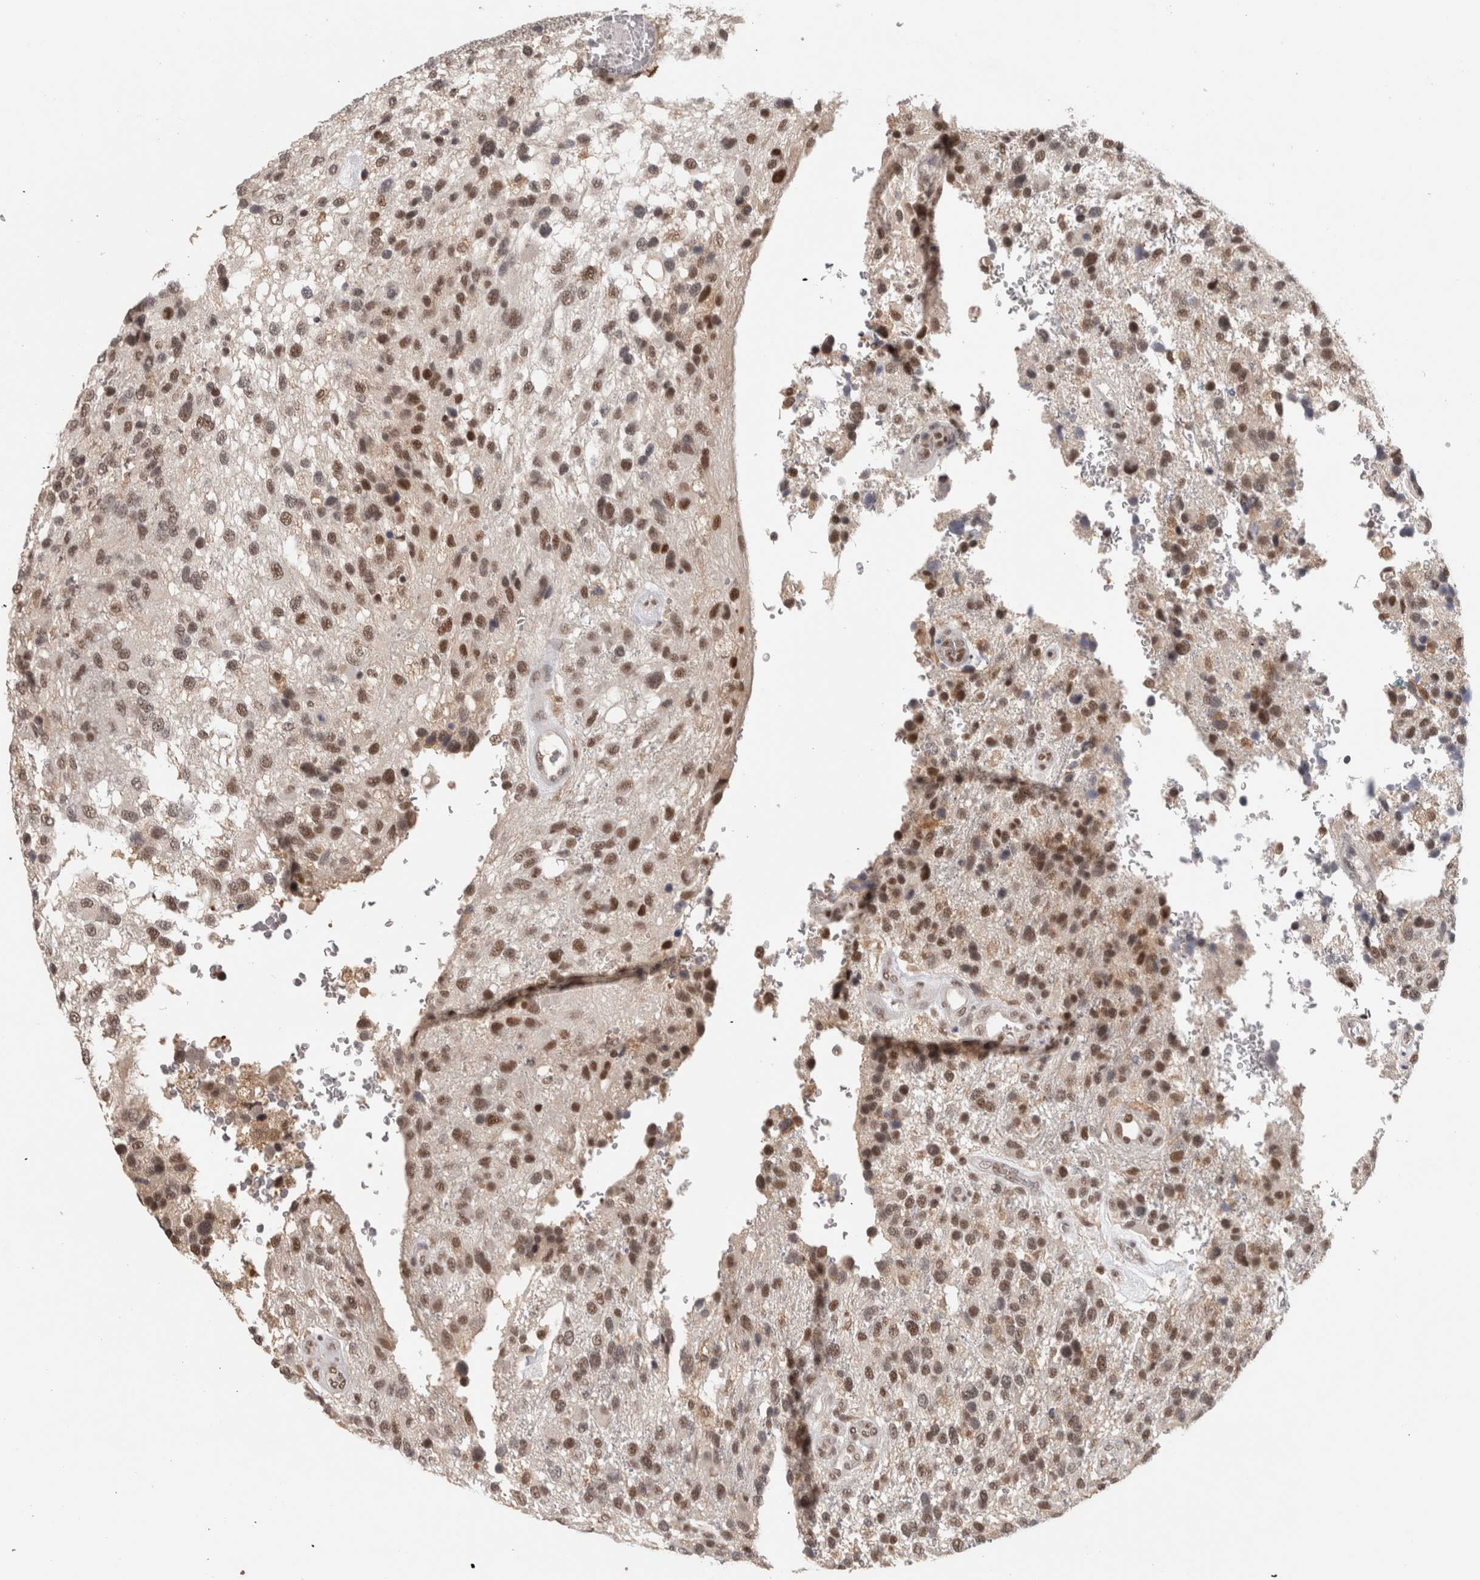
{"staining": {"intensity": "strong", "quantity": "25%-75%", "location": "nuclear"}, "tissue": "glioma", "cell_type": "Tumor cells", "image_type": "cancer", "snomed": [{"axis": "morphology", "description": "Glioma, malignant, High grade"}, {"axis": "topography", "description": "Brain"}], "caption": "Immunohistochemistry (IHC) image of neoplastic tissue: glioma stained using IHC exhibits high levels of strong protein expression localized specifically in the nuclear of tumor cells, appearing as a nuclear brown color.", "gene": "ZNF830", "patient": {"sex": "female", "age": 58}}